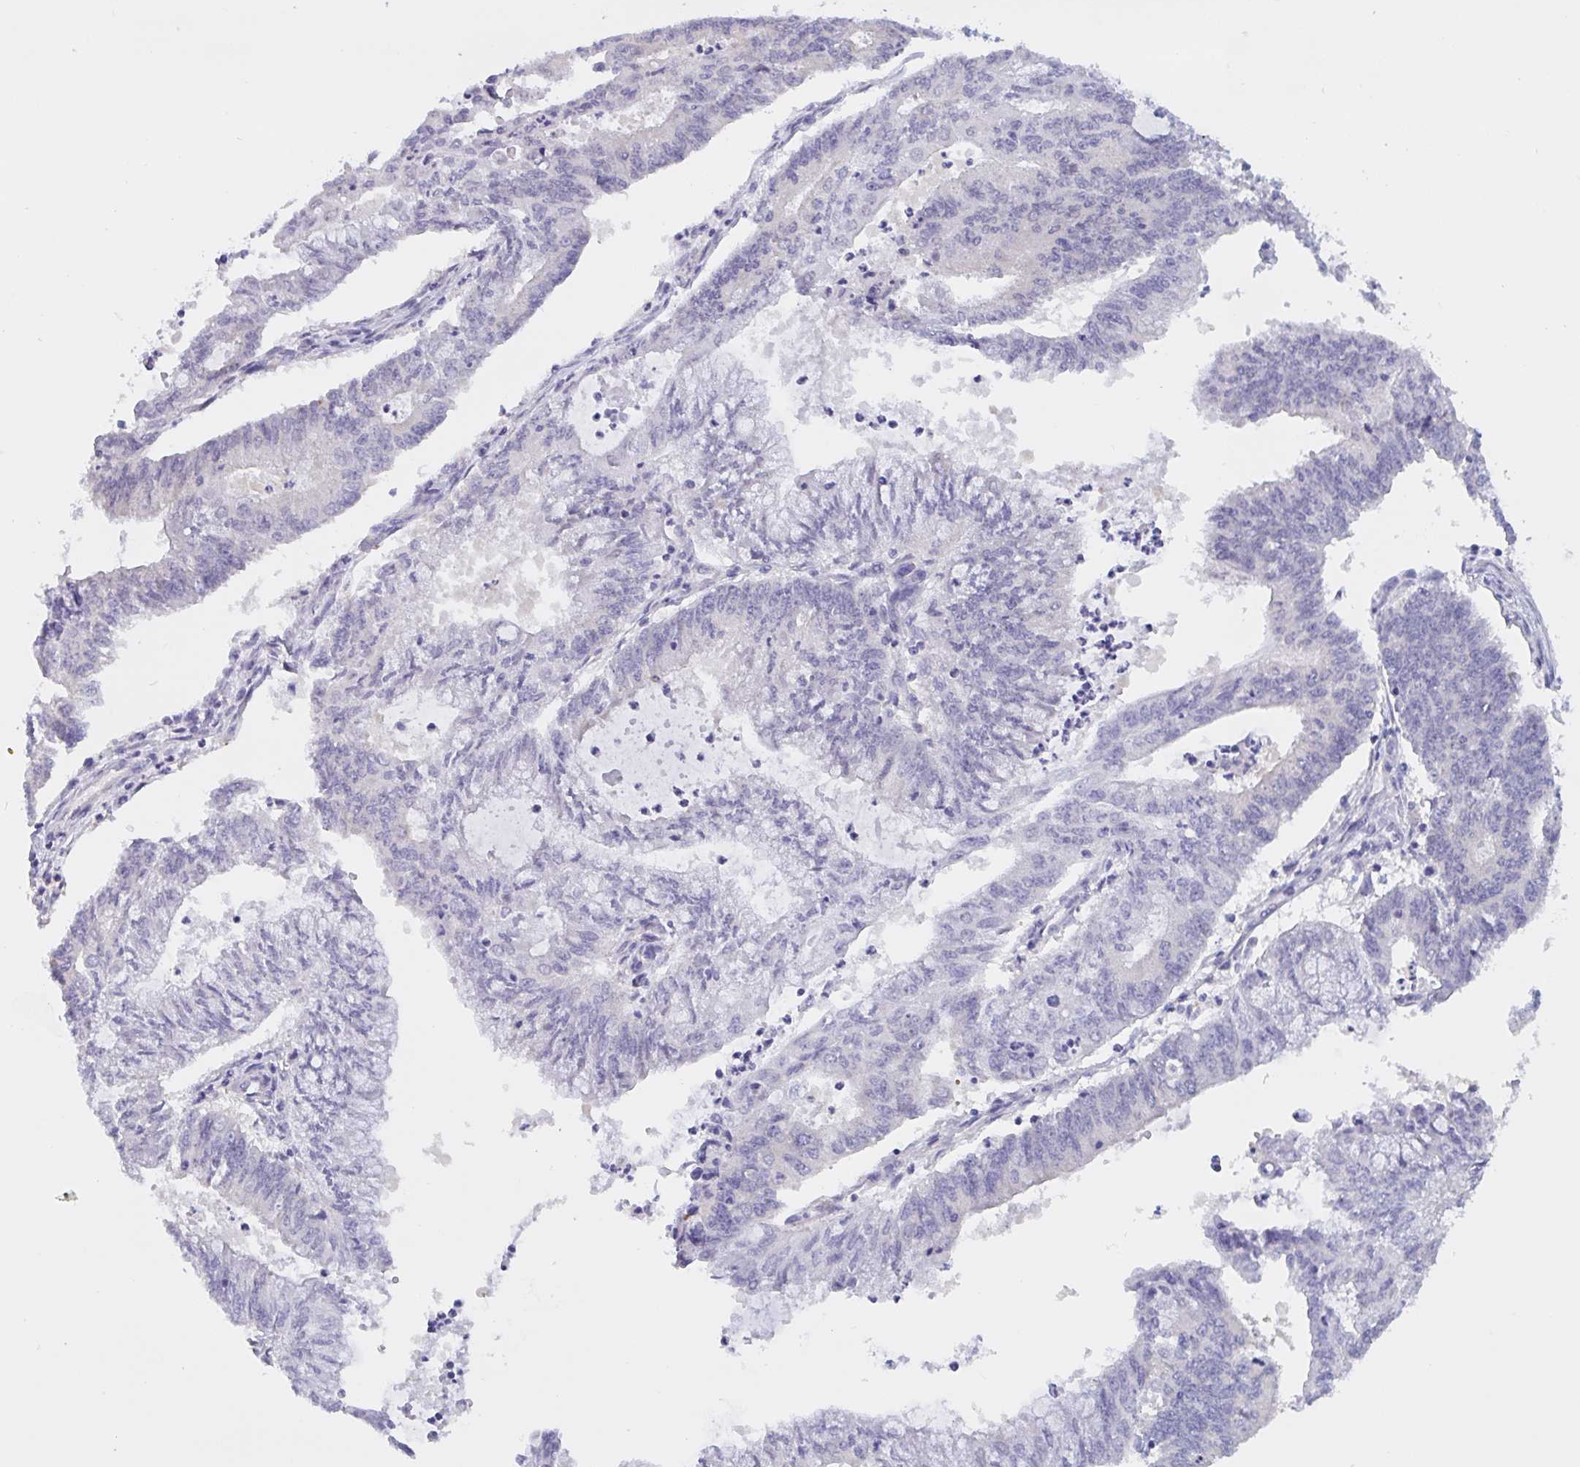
{"staining": {"intensity": "negative", "quantity": "none", "location": "none"}, "tissue": "endometrial cancer", "cell_type": "Tumor cells", "image_type": "cancer", "snomed": [{"axis": "morphology", "description": "Adenocarcinoma, NOS"}, {"axis": "topography", "description": "Endometrium"}], "caption": "DAB immunohistochemical staining of human adenocarcinoma (endometrial) exhibits no significant staining in tumor cells.", "gene": "SERPINB13", "patient": {"sex": "female", "age": 61}}